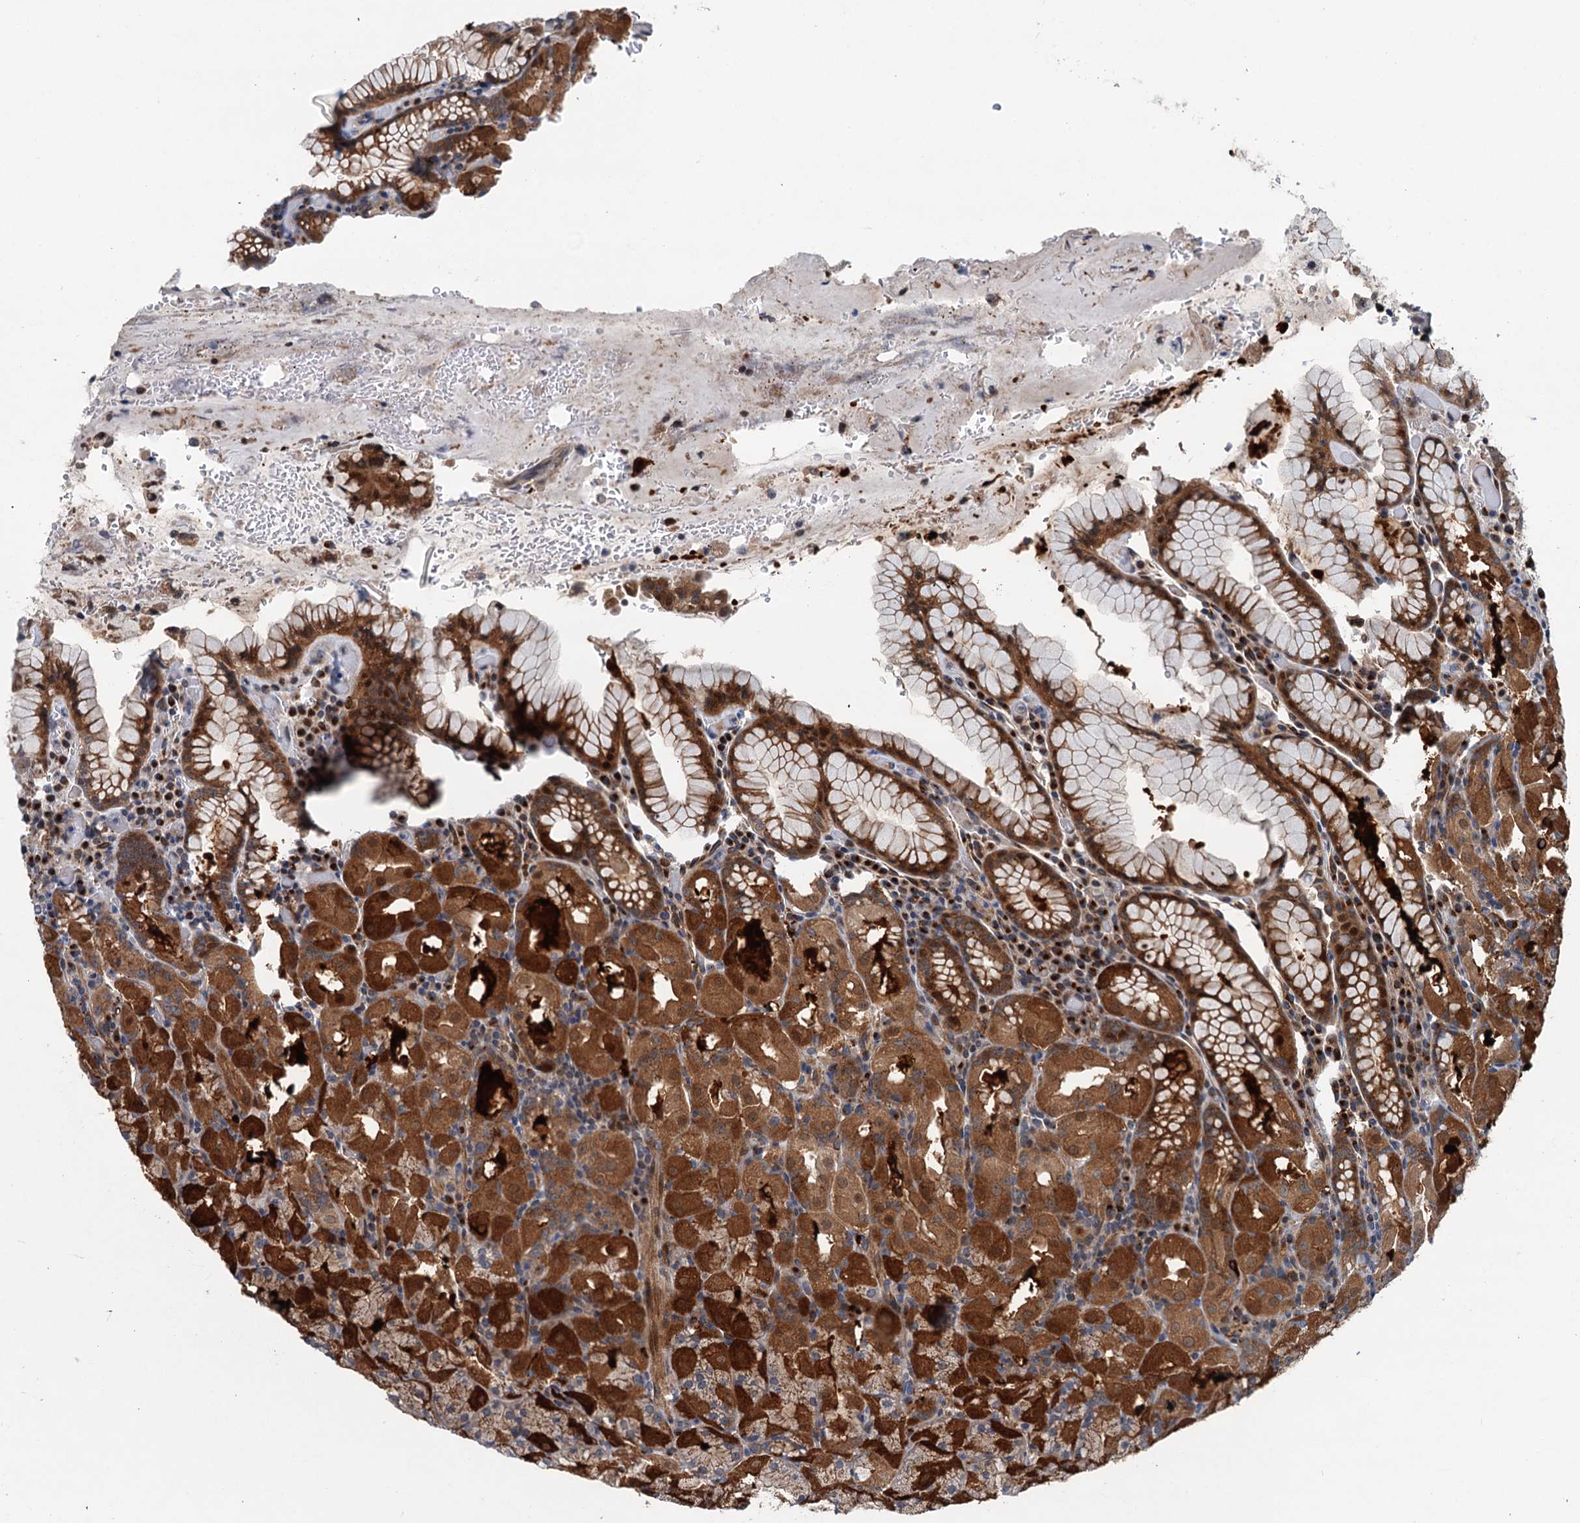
{"staining": {"intensity": "strong", "quantity": "25%-75%", "location": "cytoplasmic/membranous"}, "tissue": "stomach", "cell_type": "Glandular cells", "image_type": "normal", "snomed": [{"axis": "morphology", "description": "Normal tissue, NOS"}, {"axis": "topography", "description": "Stomach, upper"}, {"axis": "topography", "description": "Stomach, lower"}], "caption": "High-power microscopy captured an immunohistochemistry (IHC) image of benign stomach, revealing strong cytoplasmic/membranous positivity in about 25%-75% of glandular cells. The staining was performed using DAB, with brown indicating positive protein expression. Nuclei are stained blue with hematoxylin.", "gene": "DYNC2I2", "patient": {"sex": "male", "age": 80}}